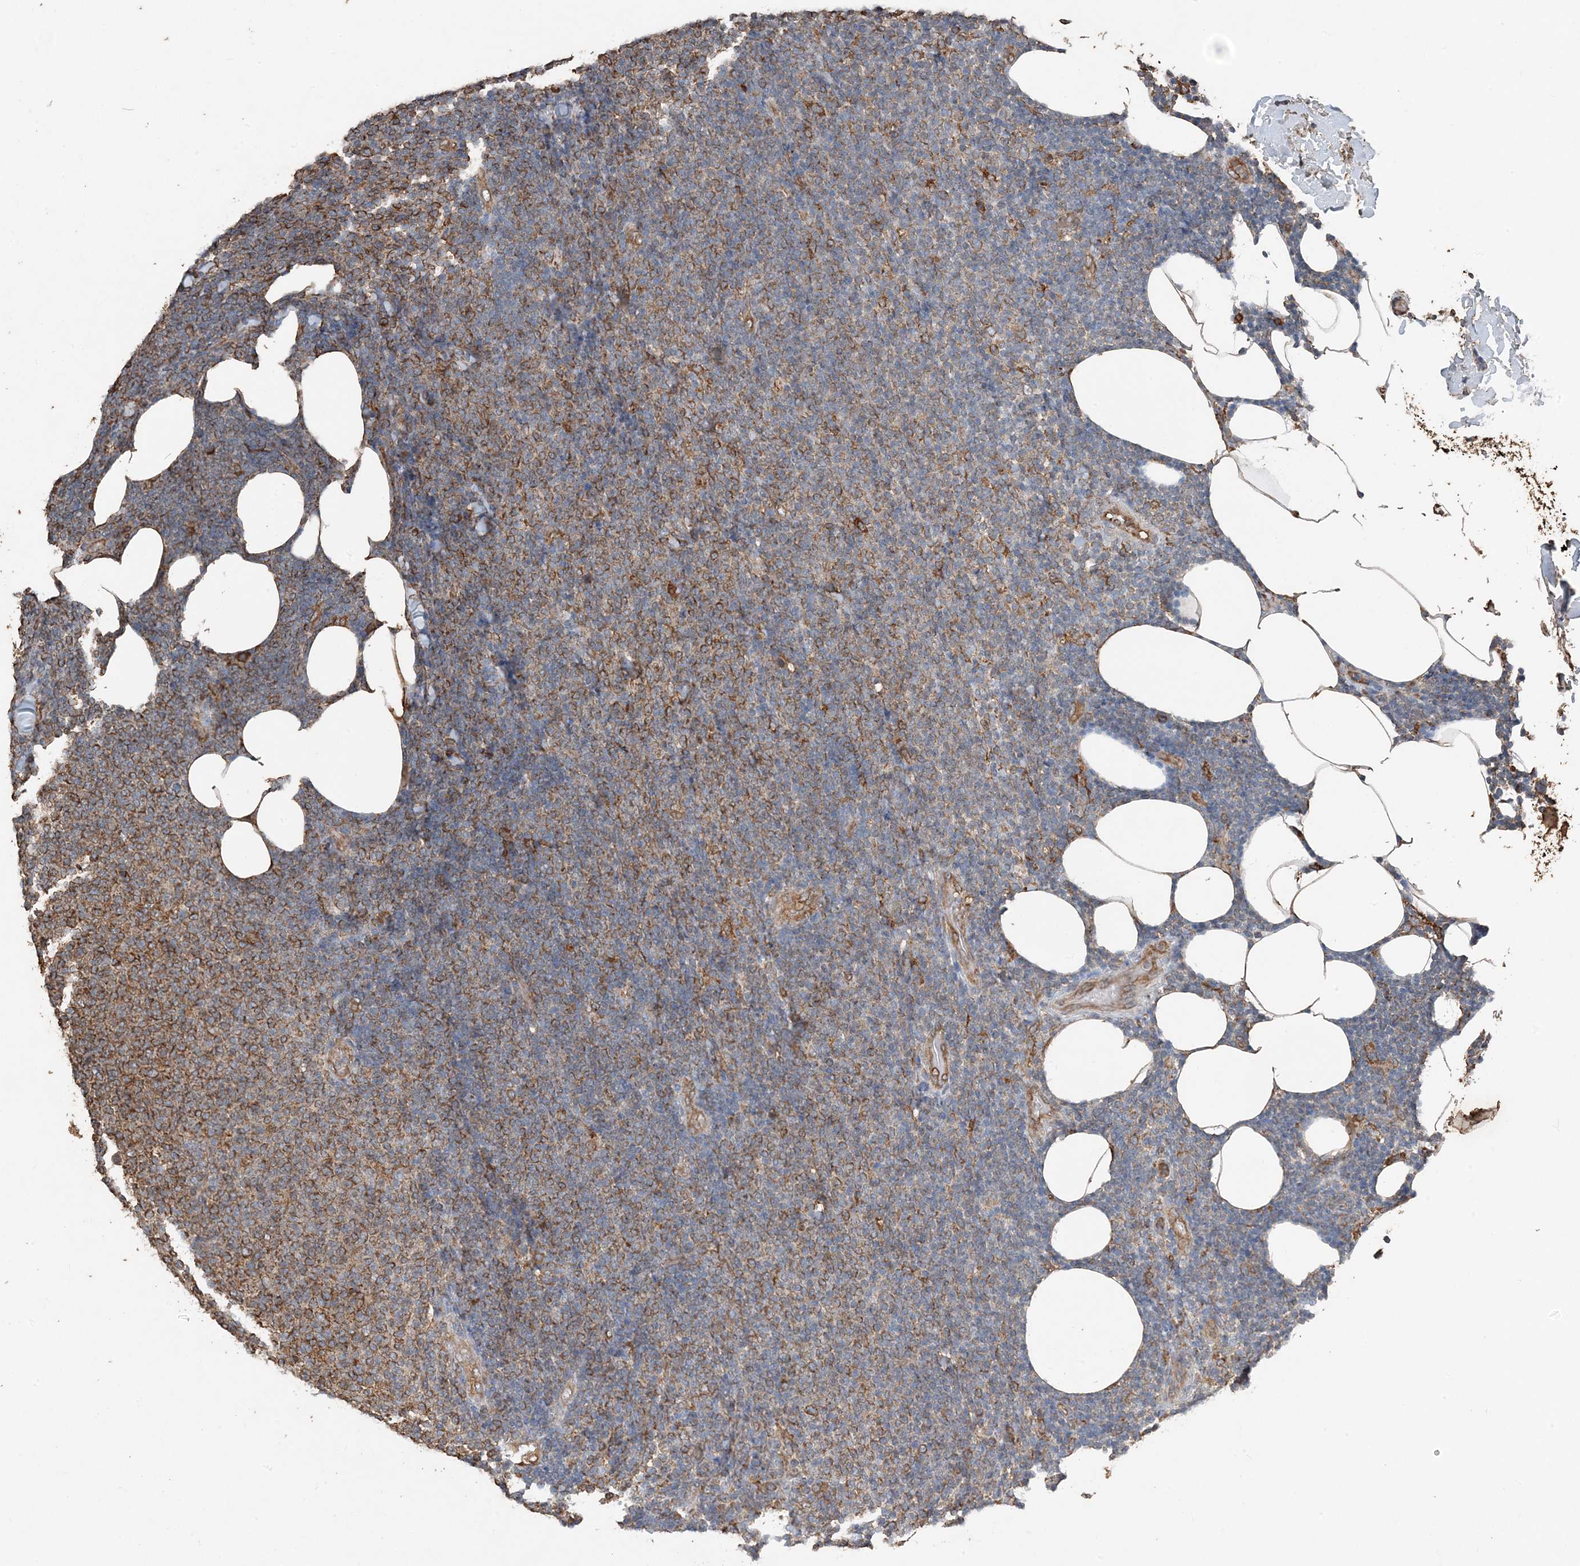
{"staining": {"intensity": "moderate", "quantity": ">75%", "location": "cytoplasmic/membranous"}, "tissue": "lymphoma", "cell_type": "Tumor cells", "image_type": "cancer", "snomed": [{"axis": "morphology", "description": "Malignant lymphoma, non-Hodgkin's type, Low grade"}, {"axis": "topography", "description": "Lymph node"}], "caption": "A micrograph of low-grade malignant lymphoma, non-Hodgkin's type stained for a protein demonstrates moderate cytoplasmic/membranous brown staining in tumor cells.", "gene": "PDIA6", "patient": {"sex": "male", "age": 66}}